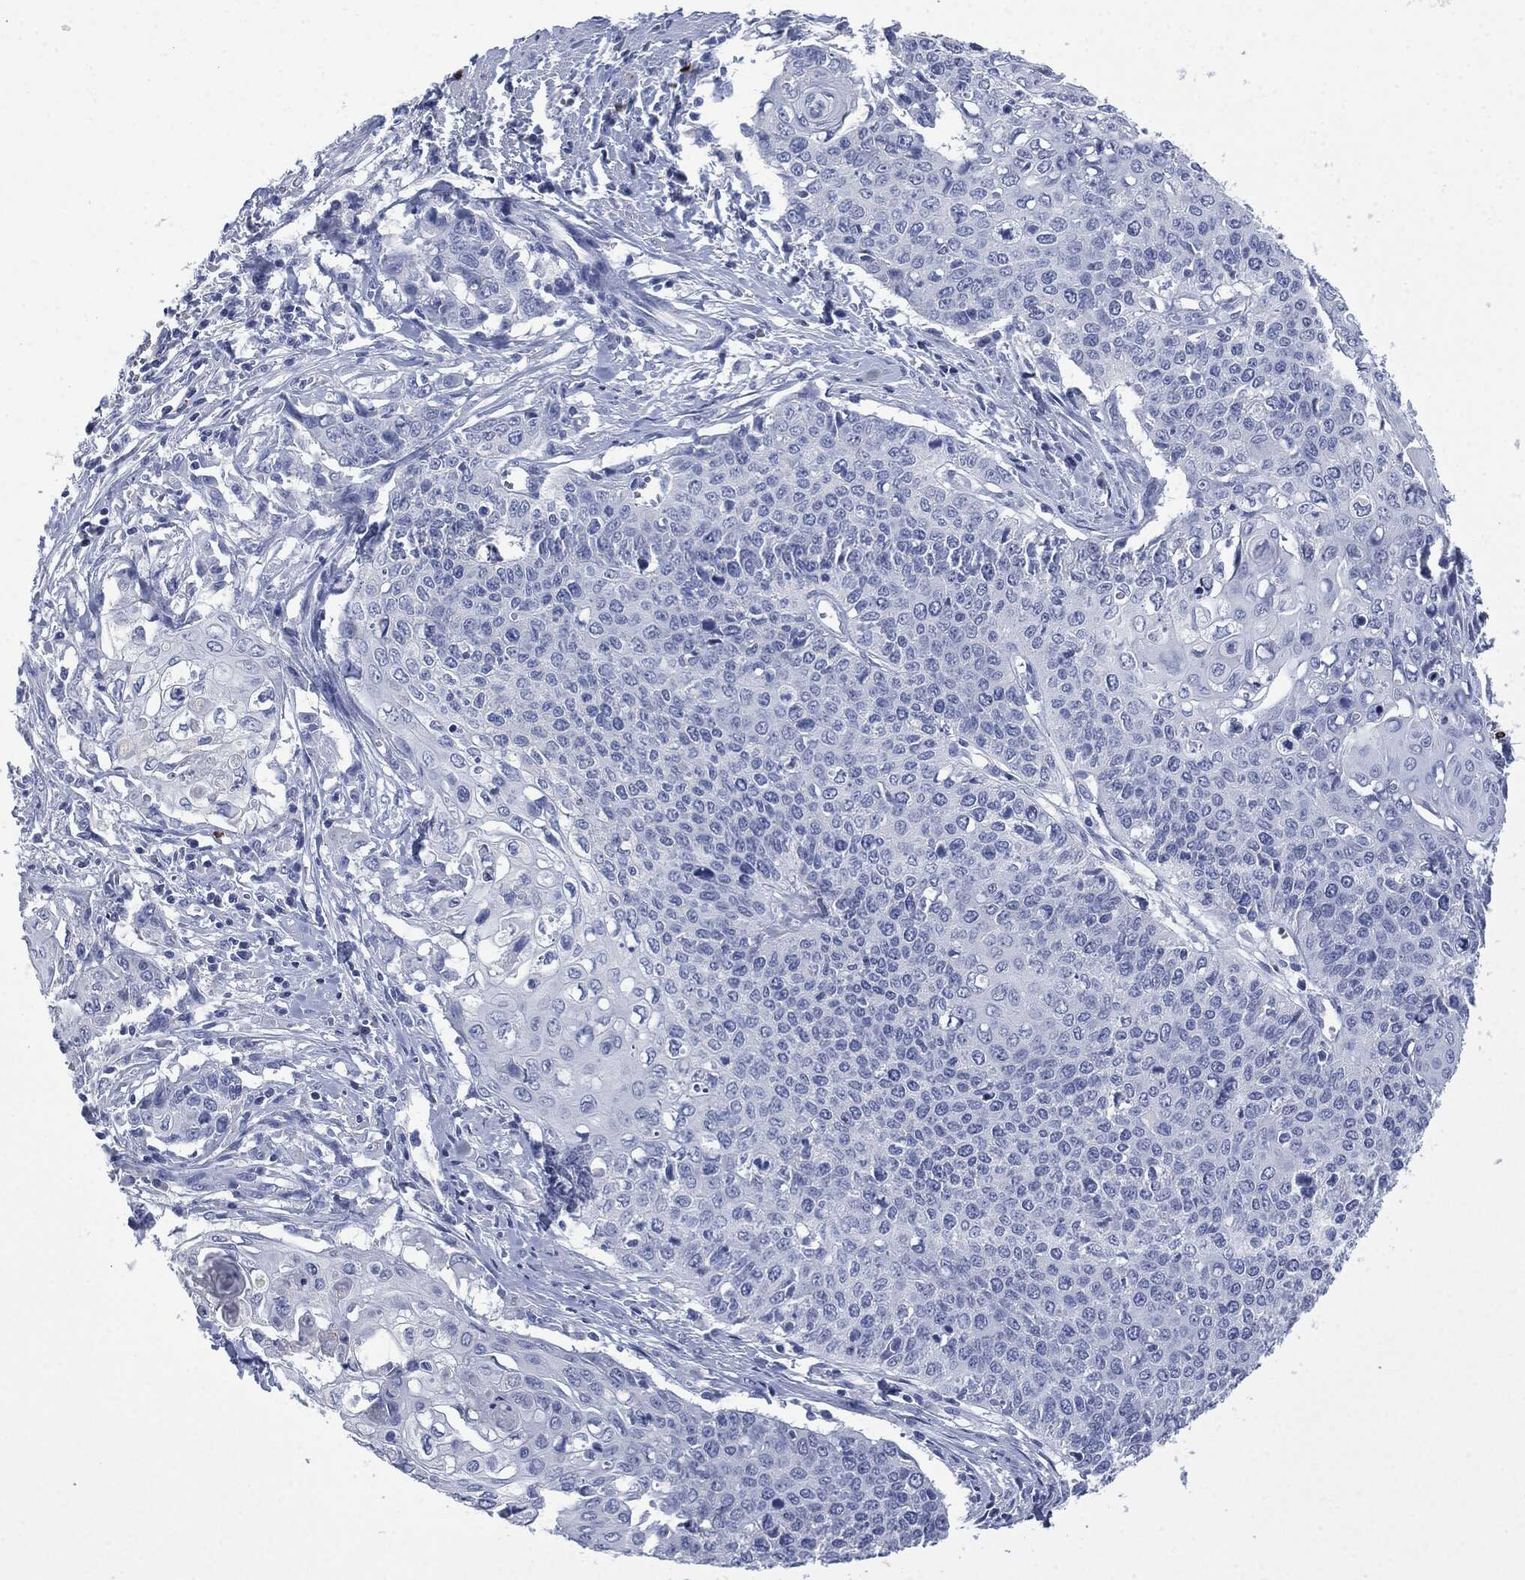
{"staining": {"intensity": "negative", "quantity": "none", "location": "none"}, "tissue": "cervical cancer", "cell_type": "Tumor cells", "image_type": "cancer", "snomed": [{"axis": "morphology", "description": "Squamous cell carcinoma, NOS"}, {"axis": "topography", "description": "Cervix"}], "caption": "Human squamous cell carcinoma (cervical) stained for a protein using IHC shows no staining in tumor cells.", "gene": "CEACAM8", "patient": {"sex": "female", "age": 39}}